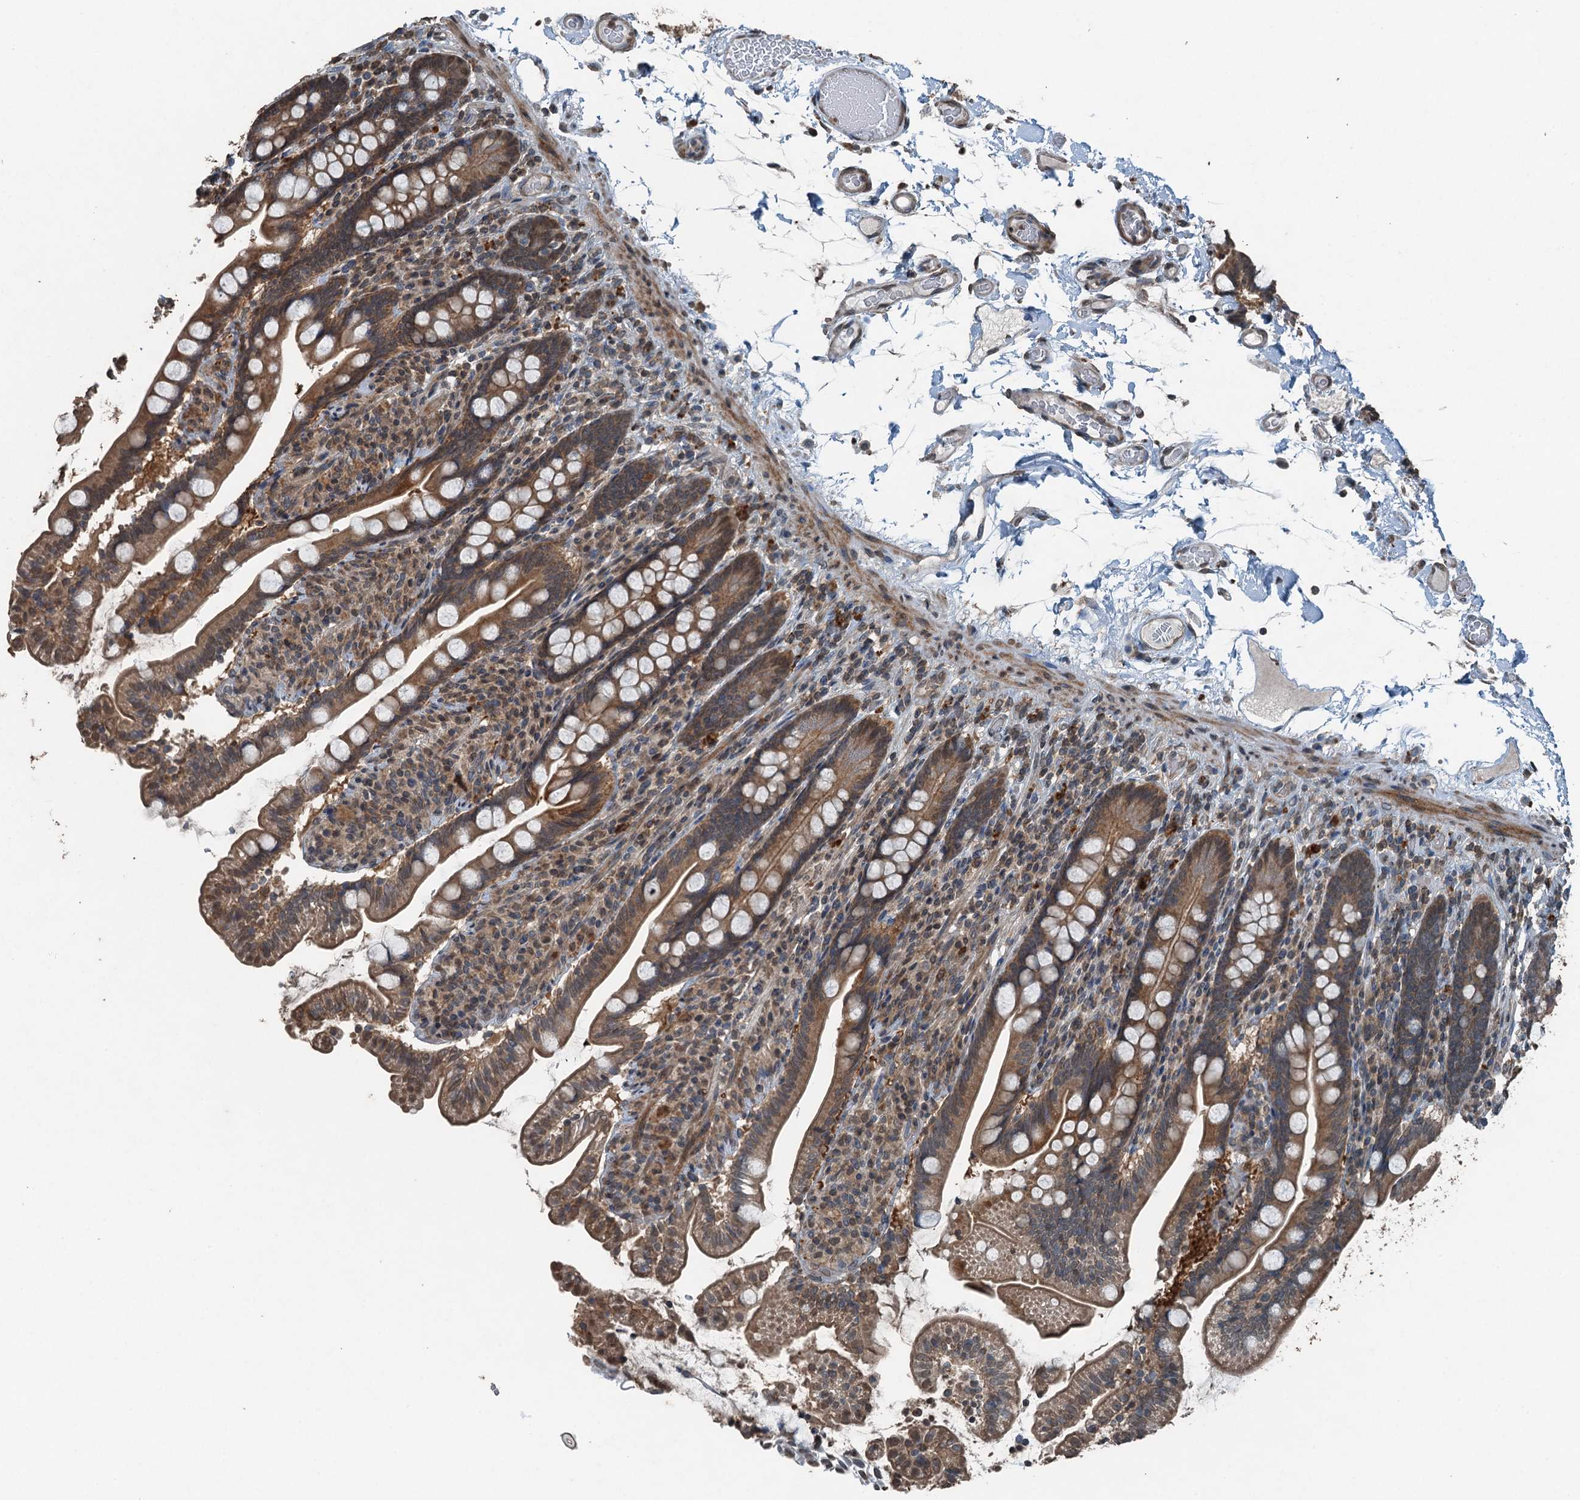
{"staining": {"intensity": "moderate", "quantity": ">75%", "location": "cytoplasmic/membranous"}, "tissue": "small intestine", "cell_type": "Glandular cells", "image_type": "normal", "snomed": [{"axis": "morphology", "description": "Normal tissue, NOS"}, {"axis": "topography", "description": "Small intestine"}], "caption": "Benign small intestine exhibits moderate cytoplasmic/membranous expression in about >75% of glandular cells (Brightfield microscopy of DAB IHC at high magnification)..", "gene": "TCTN1", "patient": {"sex": "female", "age": 64}}